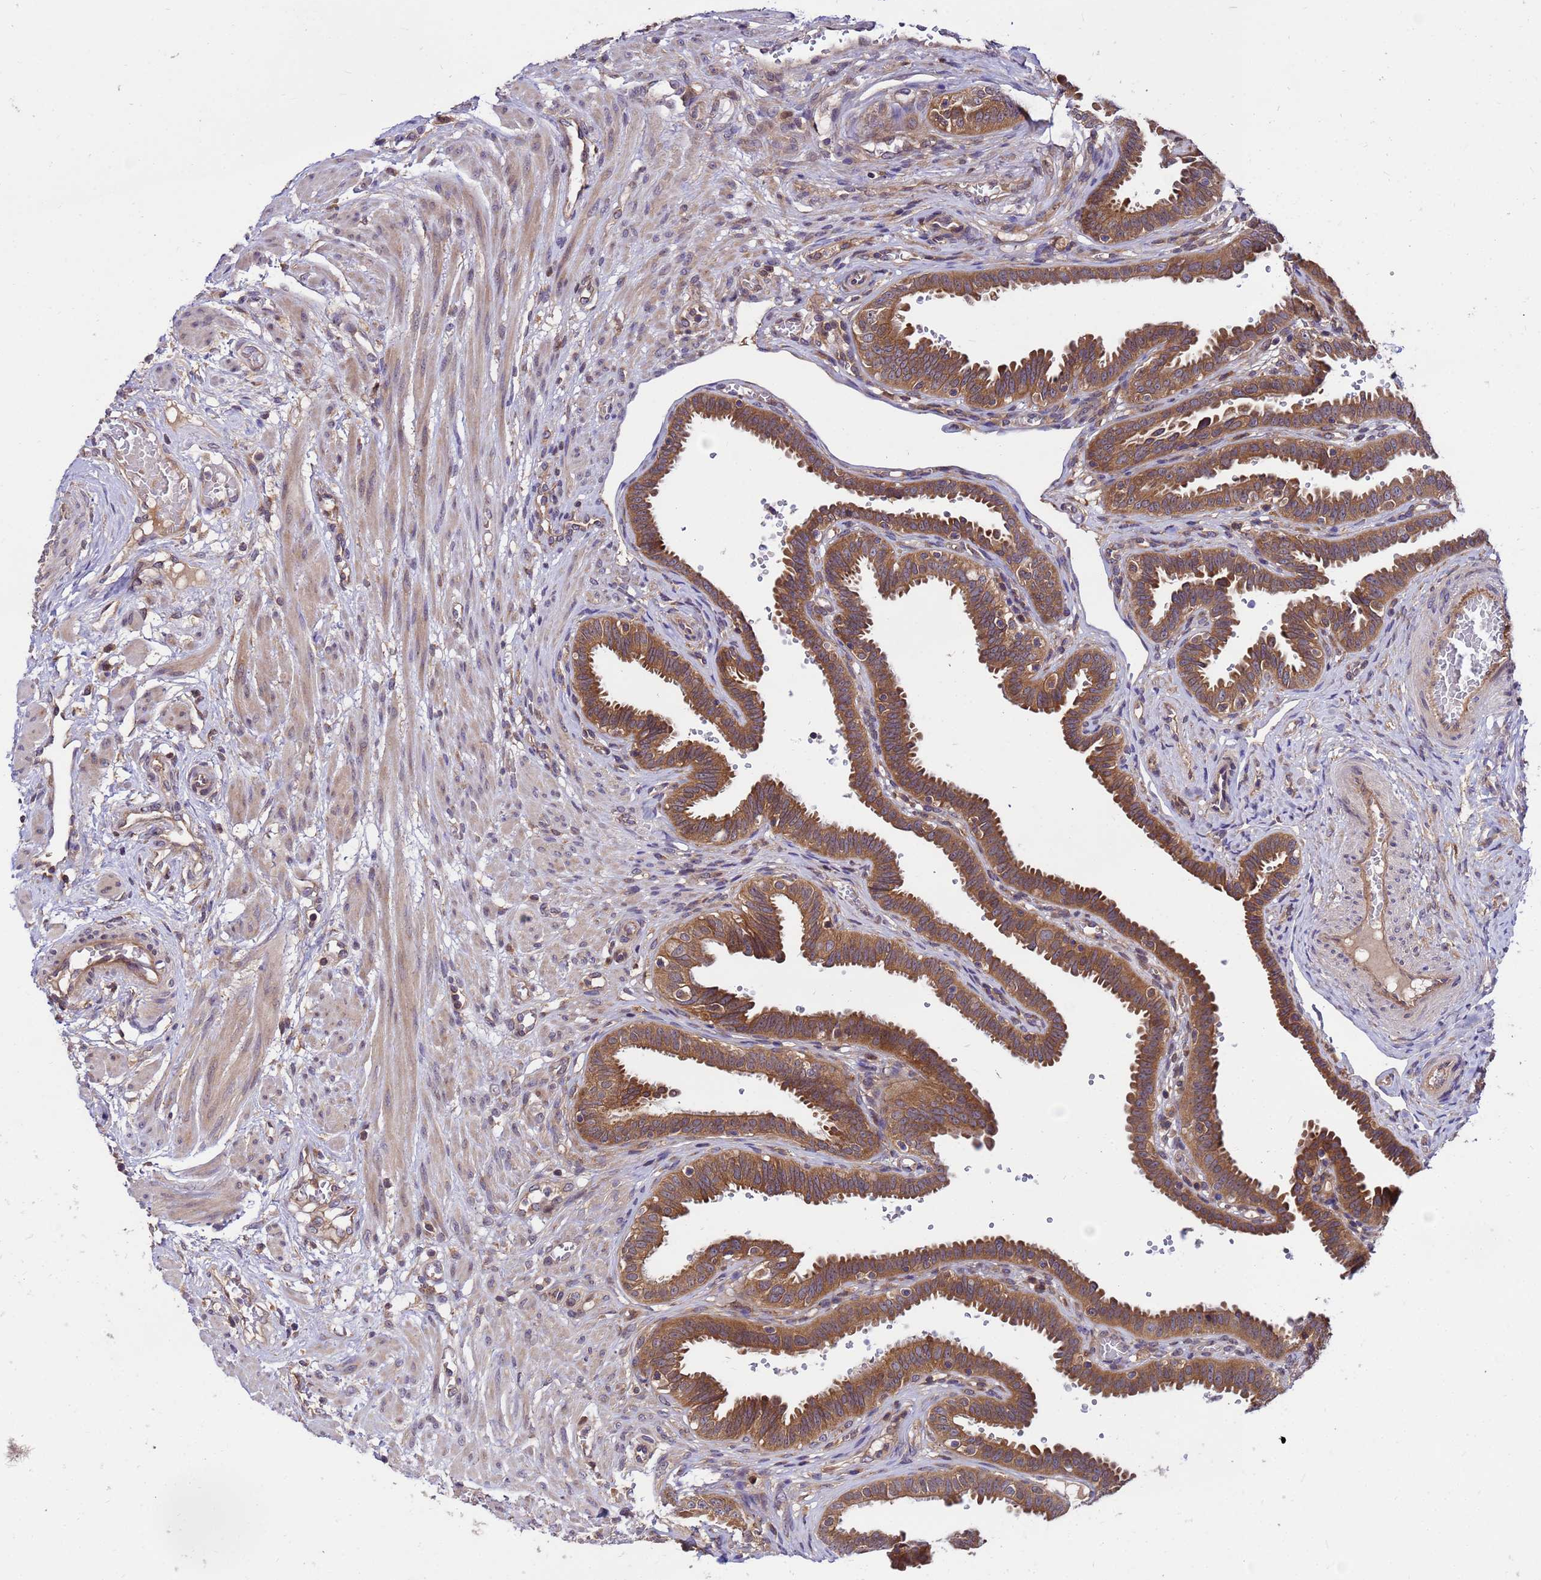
{"staining": {"intensity": "strong", "quantity": ">75%", "location": "cytoplasmic/membranous"}, "tissue": "fallopian tube", "cell_type": "Glandular cells", "image_type": "normal", "snomed": [{"axis": "morphology", "description": "Normal tissue, NOS"}, {"axis": "topography", "description": "Fallopian tube"}], "caption": "Unremarkable fallopian tube shows strong cytoplasmic/membranous expression in about >75% of glandular cells.", "gene": "GET3", "patient": {"sex": "female", "age": 37}}